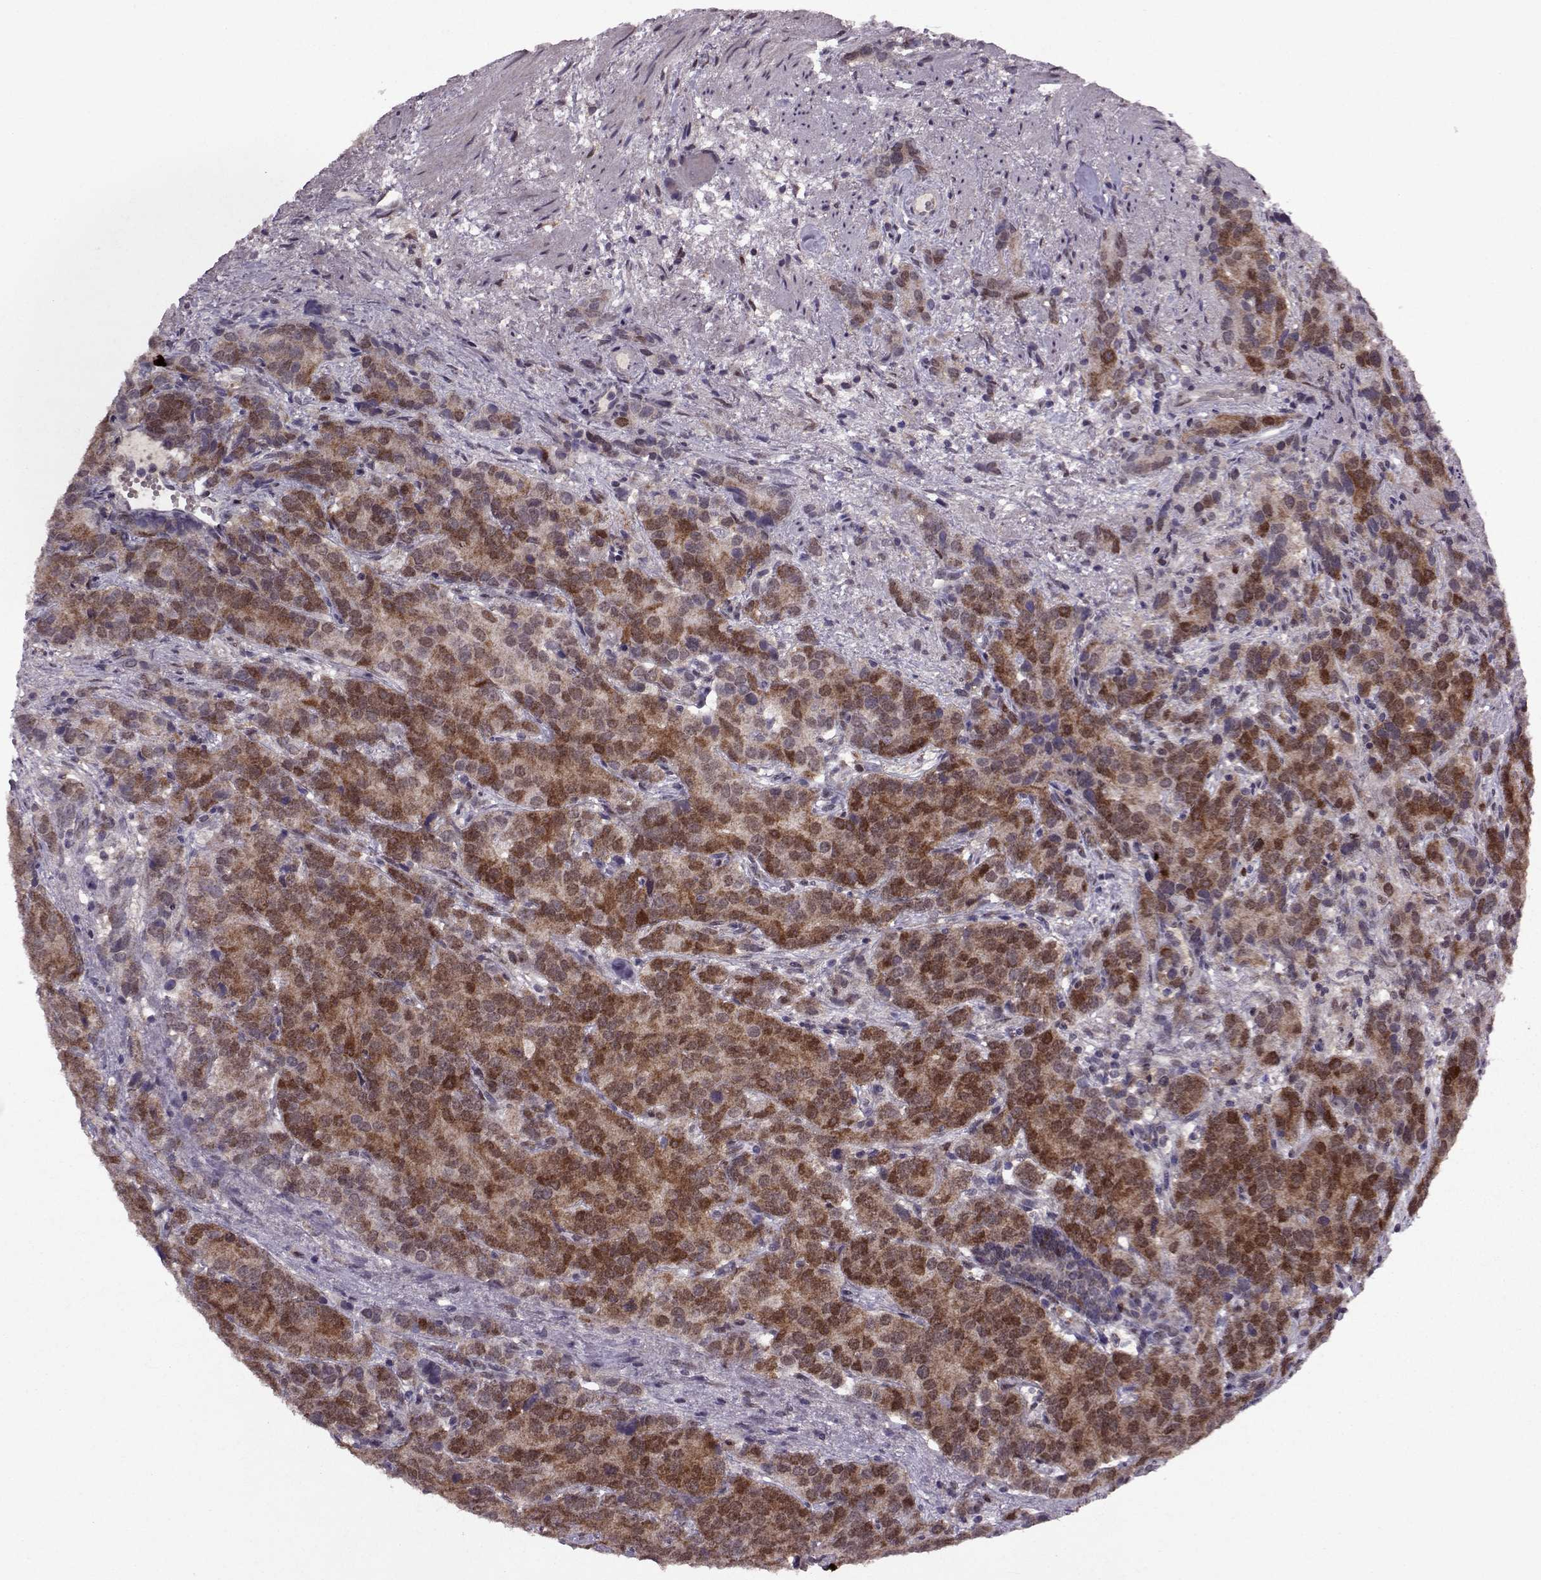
{"staining": {"intensity": "moderate", "quantity": "25%-75%", "location": "cytoplasmic/membranous,nuclear"}, "tissue": "prostate cancer", "cell_type": "Tumor cells", "image_type": "cancer", "snomed": [{"axis": "morphology", "description": "Adenocarcinoma, High grade"}, {"axis": "topography", "description": "Prostate"}], "caption": "Brown immunohistochemical staining in adenocarcinoma (high-grade) (prostate) shows moderate cytoplasmic/membranous and nuclear staining in approximately 25%-75% of tumor cells.", "gene": "CDK4", "patient": {"sex": "male", "age": 90}}